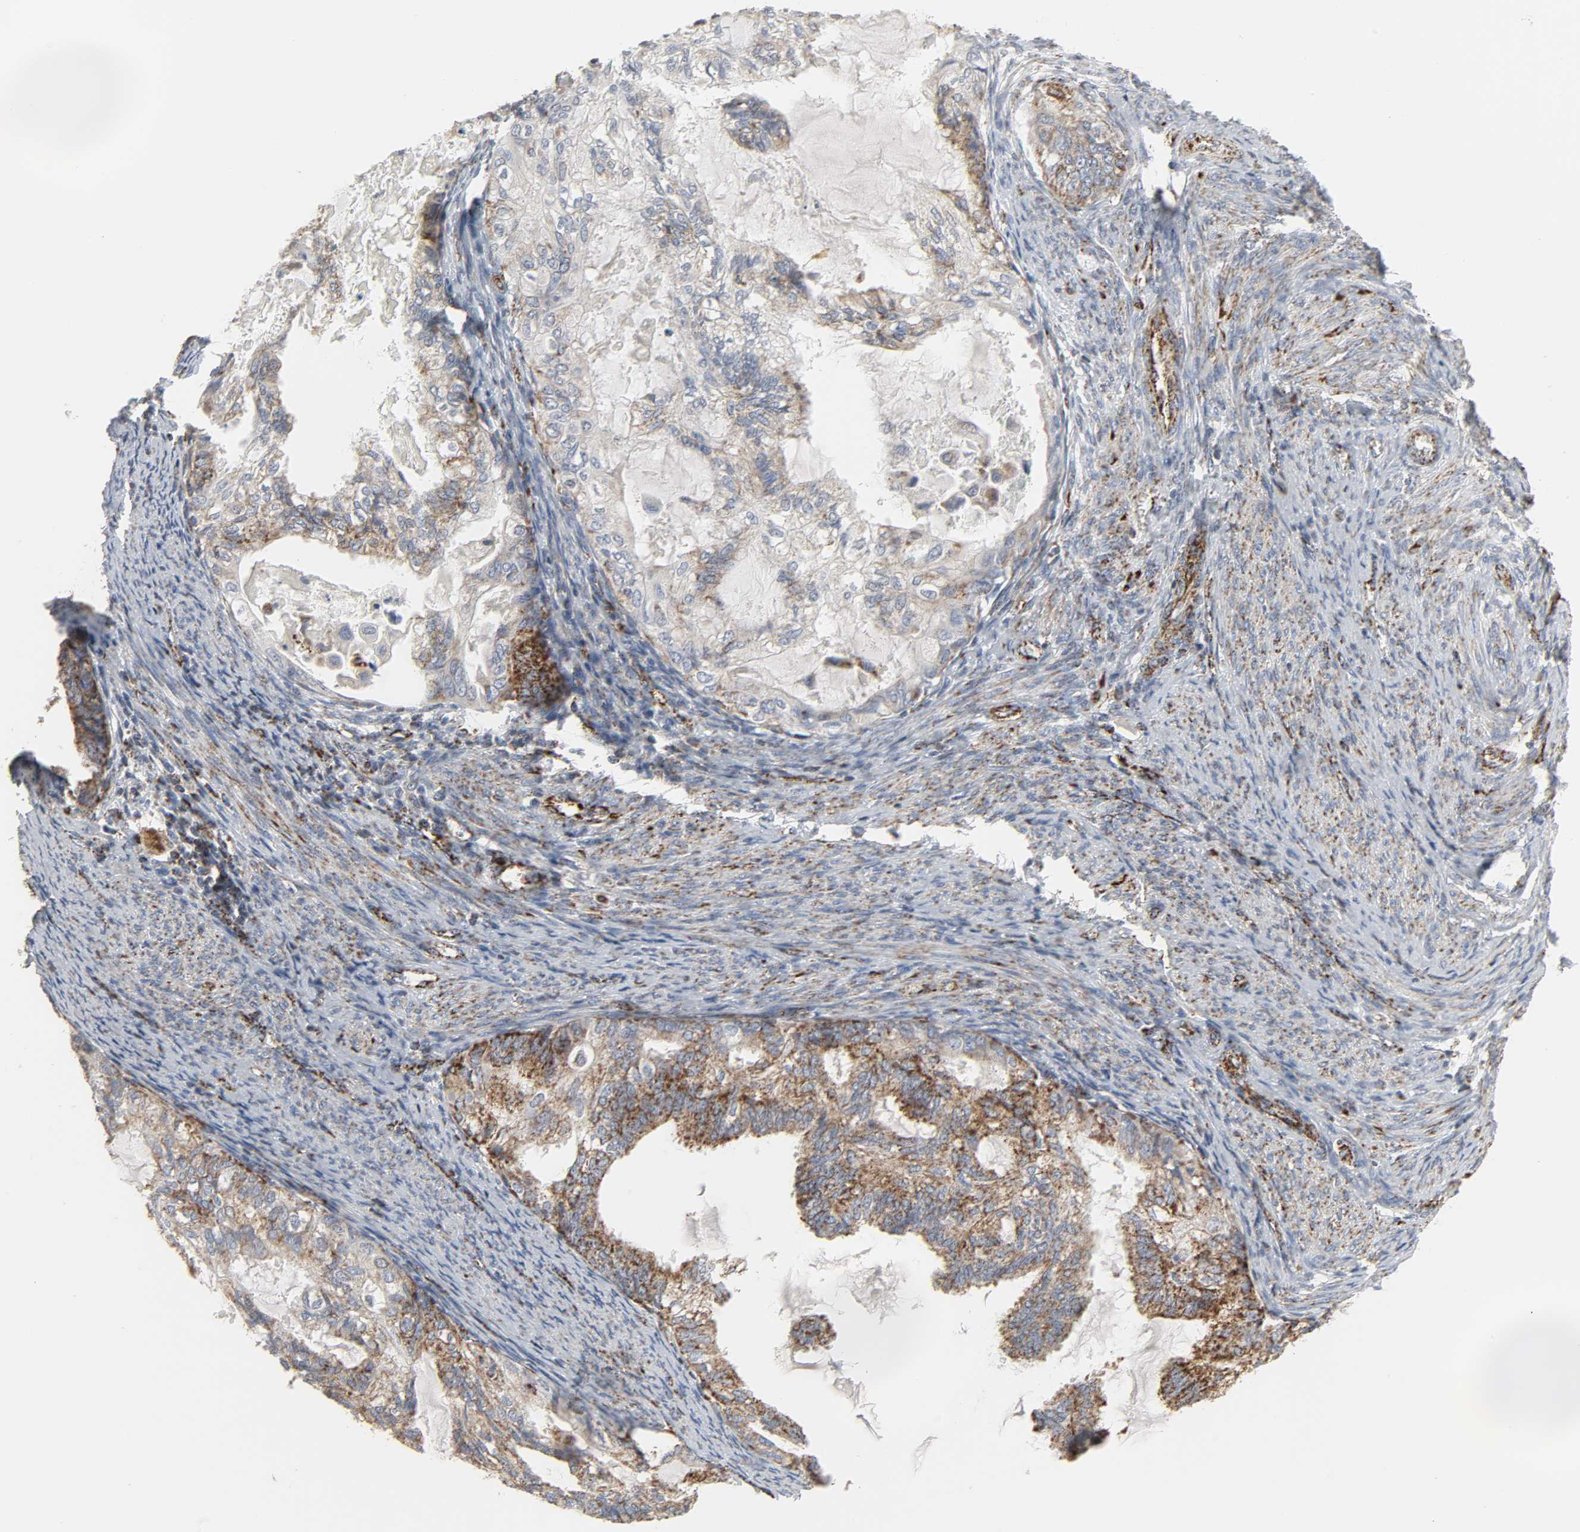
{"staining": {"intensity": "moderate", "quantity": "25%-75%", "location": "cytoplasmic/membranous"}, "tissue": "cervical cancer", "cell_type": "Tumor cells", "image_type": "cancer", "snomed": [{"axis": "morphology", "description": "Normal tissue, NOS"}, {"axis": "morphology", "description": "Adenocarcinoma, NOS"}, {"axis": "topography", "description": "Cervix"}, {"axis": "topography", "description": "Endometrium"}], "caption": "Protein staining shows moderate cytoplasmic/membranous positivity in about 25%-75% of tumor cells in adenocarcinoma (cervical).", "gene": "ACAT1", "patient": {"sex": "female", "age": 86}}